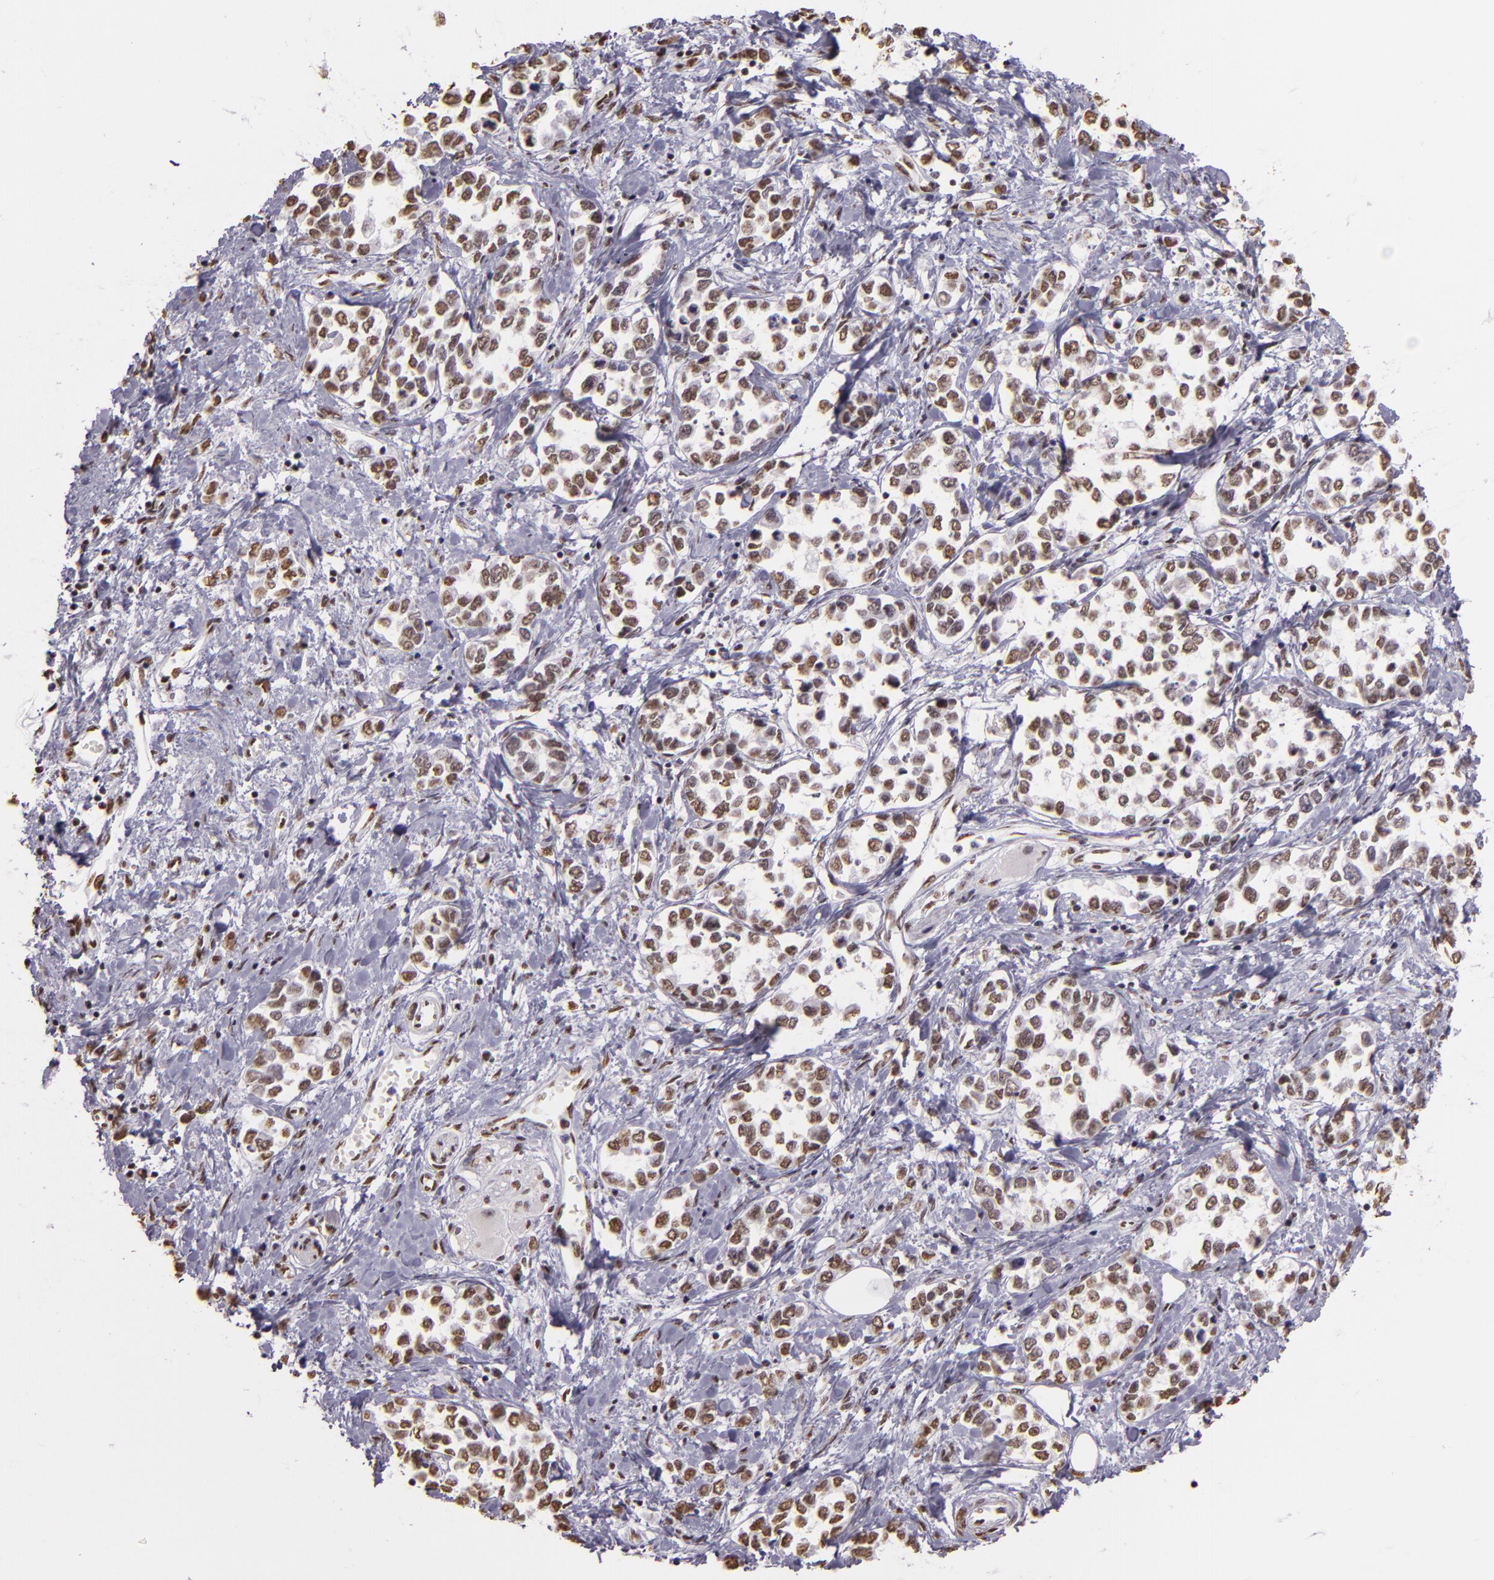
{"staining": {"intensity": "weak", "quantity": ">75%", "location": "nuclear"}, "tissue": "stomach cancer", "cell_type": "Tumor cells", "image_type": "cancer", "snomed": [{"axis": "morphology", "description": "Adenocarcinoma, NOS"}, {"axis": "topography", "description": "Stomach, upper"}], "caption": "Immunohistochemical staining of human stomach cancer (adenocarcinoma) exhibits low levels of weak nuclear expression in approximately >75% of tumor cells.", "gene": "PAPOLA", "patient": {"sex": "male", "age": 76}}